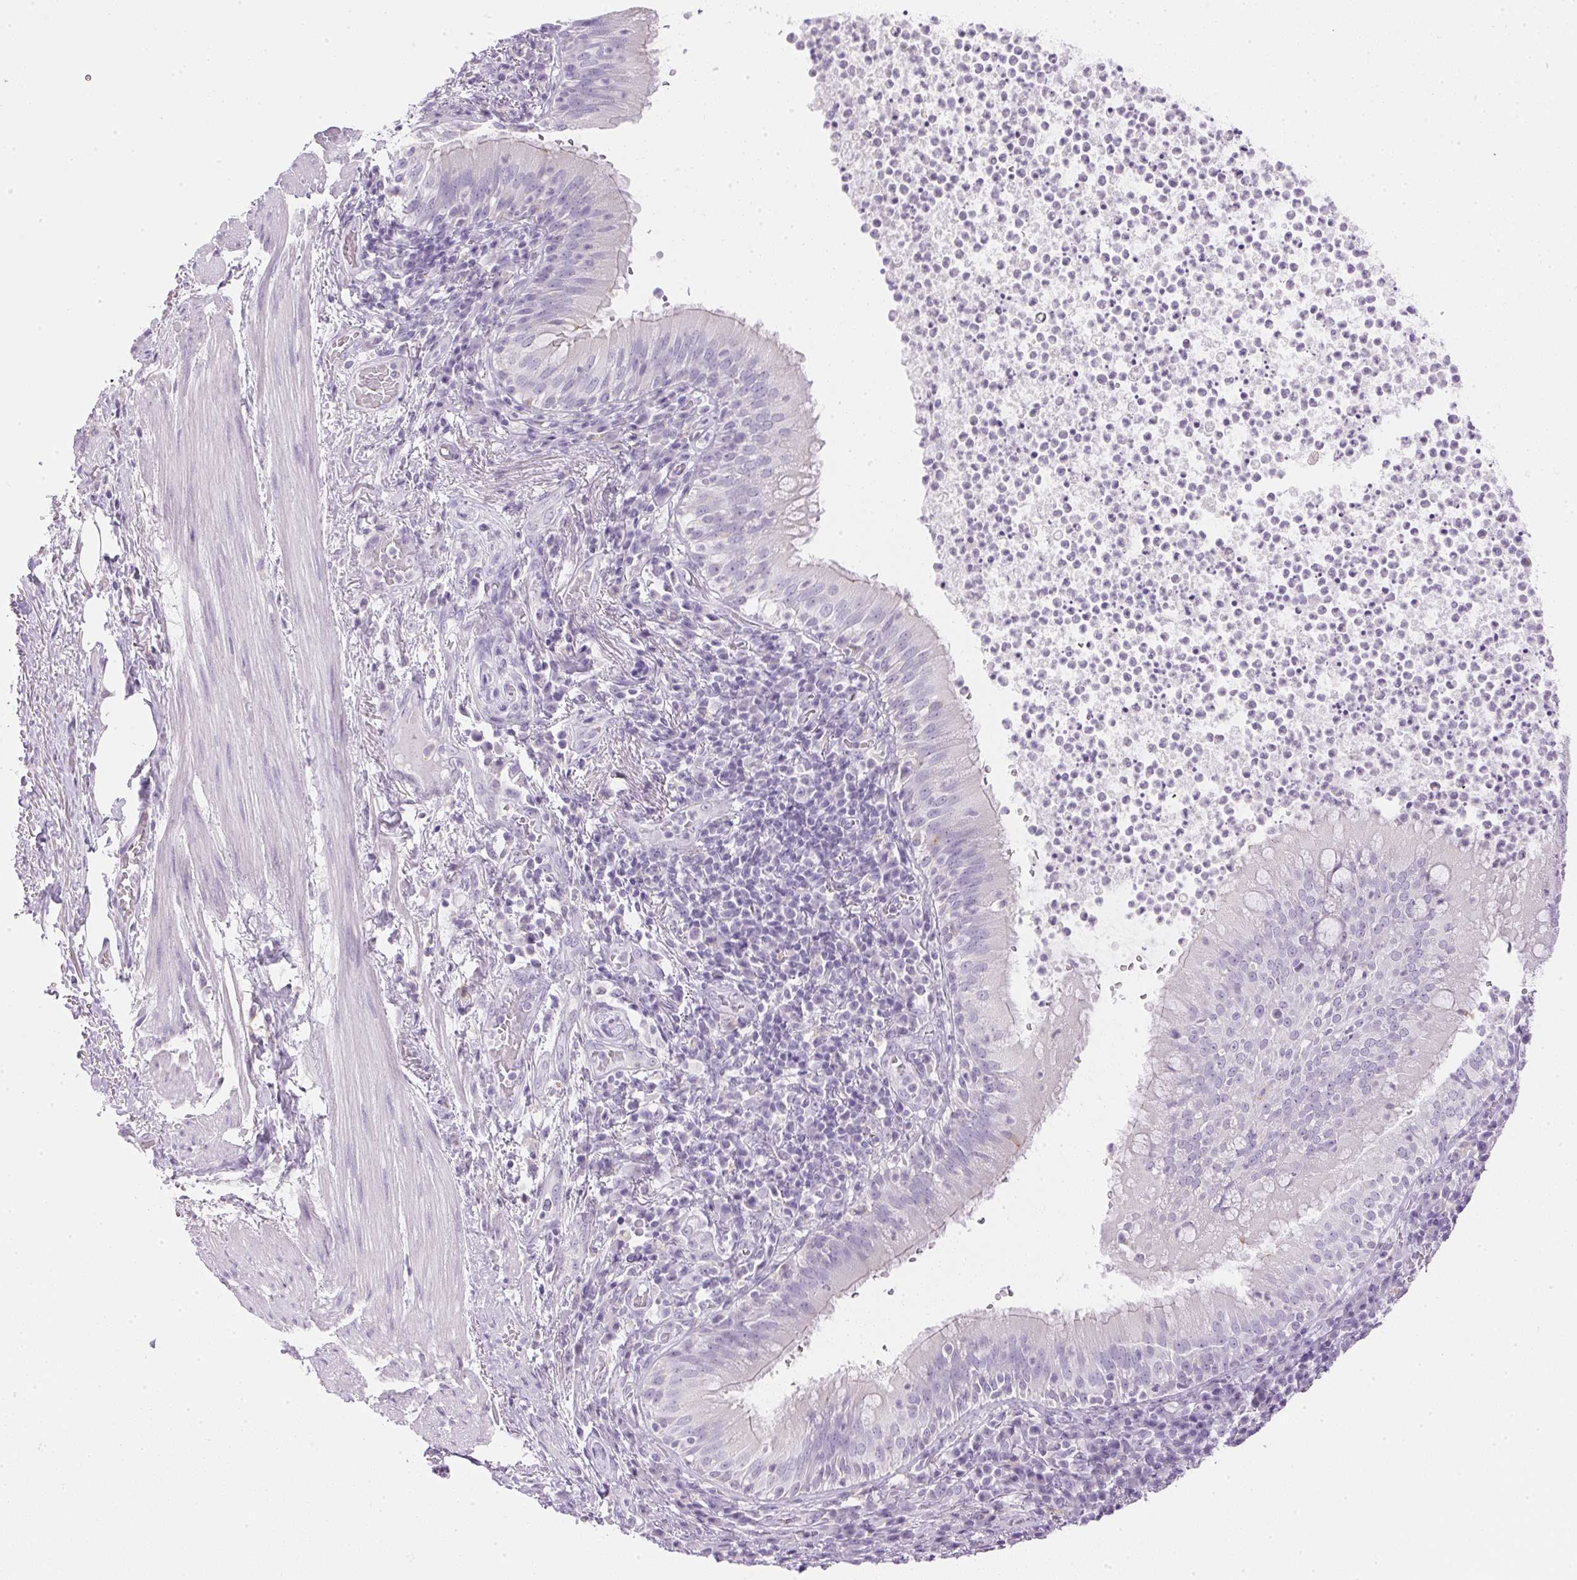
{"staining": {"intensity": "negative", "quantity": "none", "location": "none"}, "tissue": "bronchus", "cell_type": "Respiratory epithelial cells", "image_type": "normal", "snomed": [{"axis": "morphology", "description": "Normal tissue, NOS"}, {"axis": "topography", "description": "Lymph node"}, {"axis": "topography", "description": "Bronchus"}], "caption": "A histopathology image of human bronchus is negative for staining in respiratory epithelial cells. Nuclei are stained in blue.", "gene": "ATP6V1G3", "patient": {"sex": "male", "age": 56}}